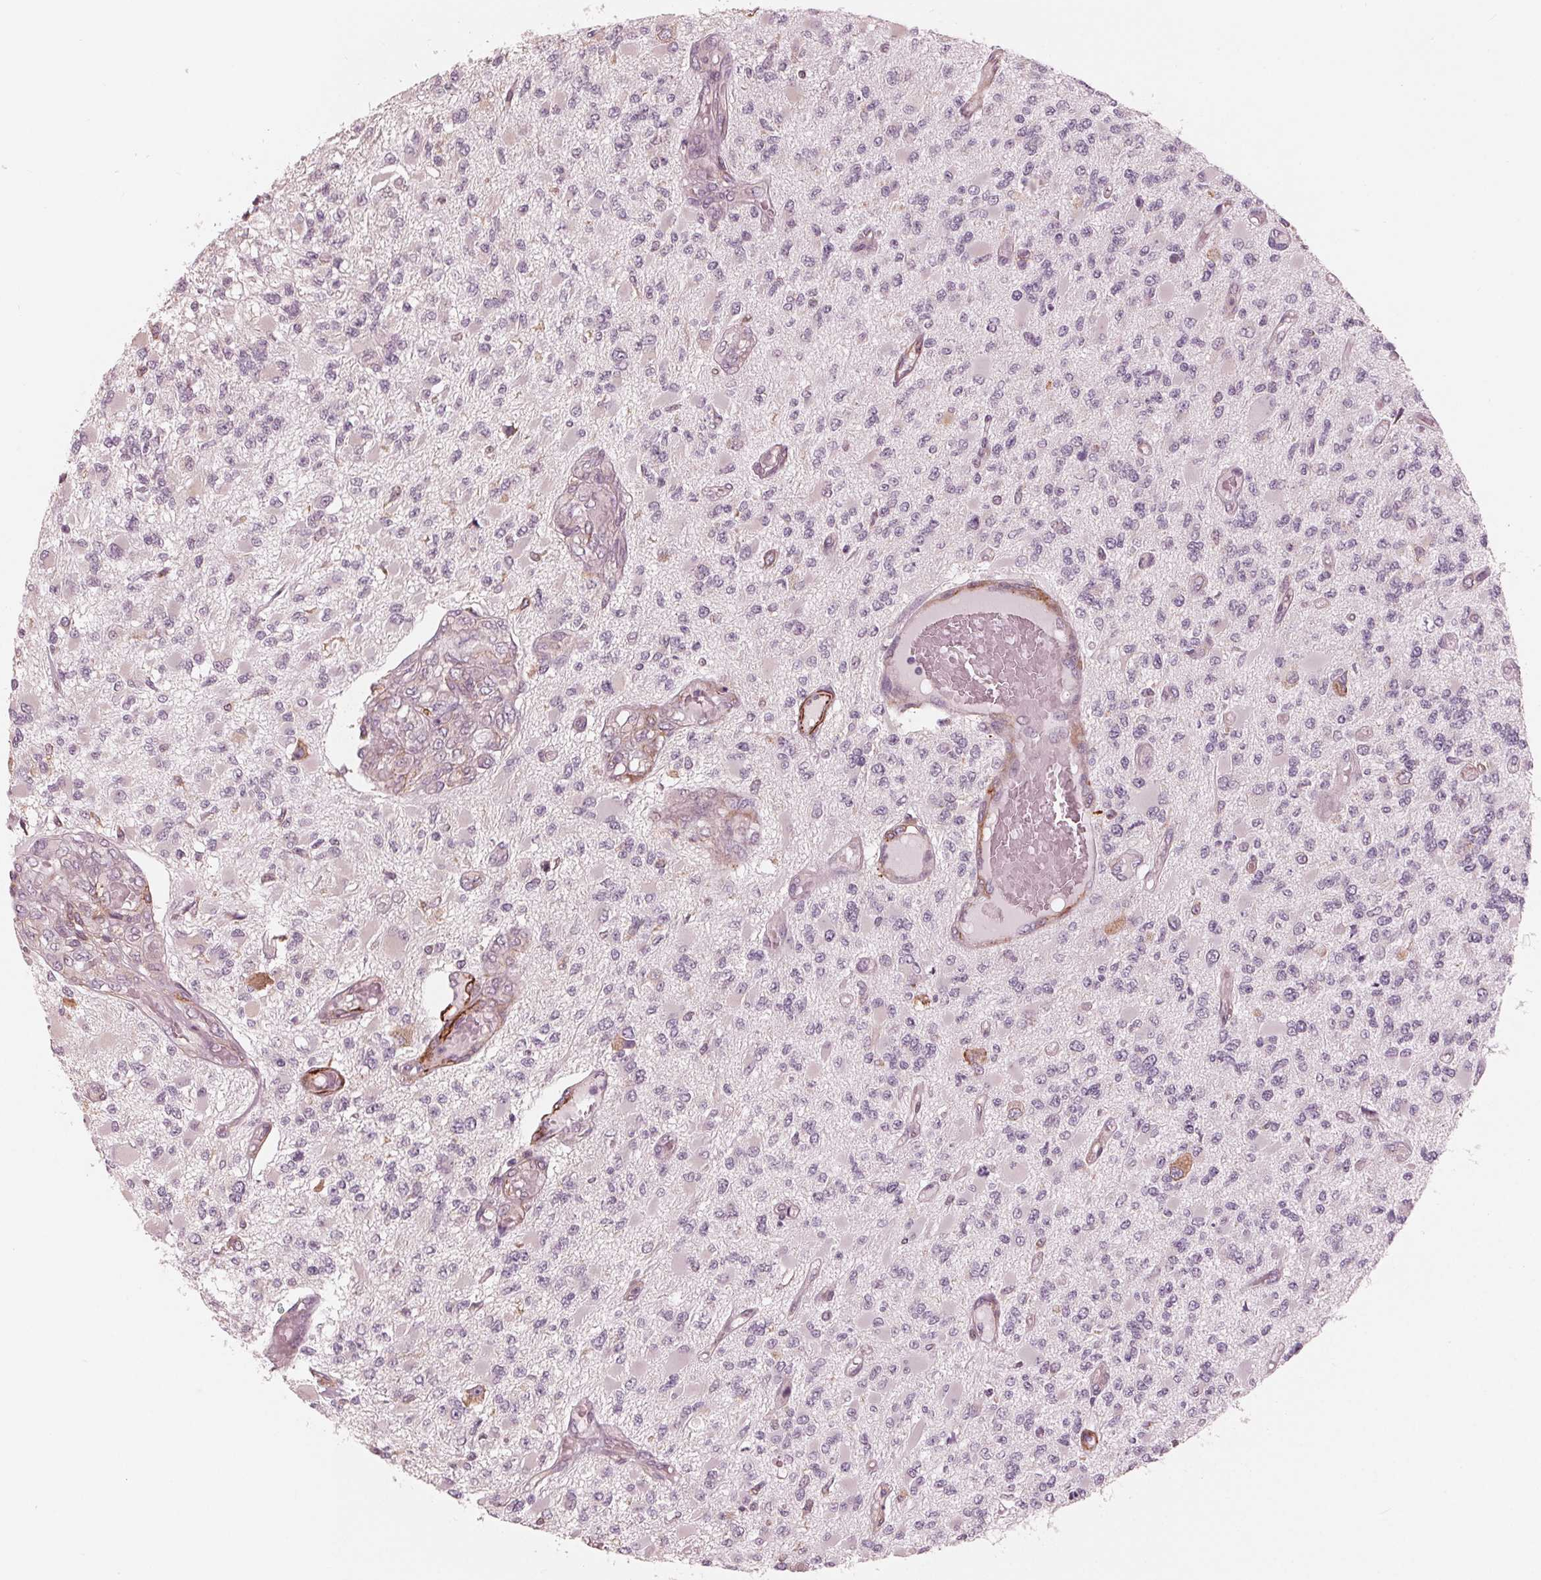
{"staining": {"intensity": "negative", "quantity": "none", "location": "none"}, "tissue": "glioma", "cell_type": "Tumor cells", "image_type": "cancer", "snomed": [{"axis": "morphology", "description": "Glioma, malignant, High grade"}, {"axis": "topography", "description": "Brain"}], "caption": "Micrograph shows no protein staining in tumor cells of glioma tissue.", "gene": "MIER3", "patient": {"sex": "female", "age": 63}}